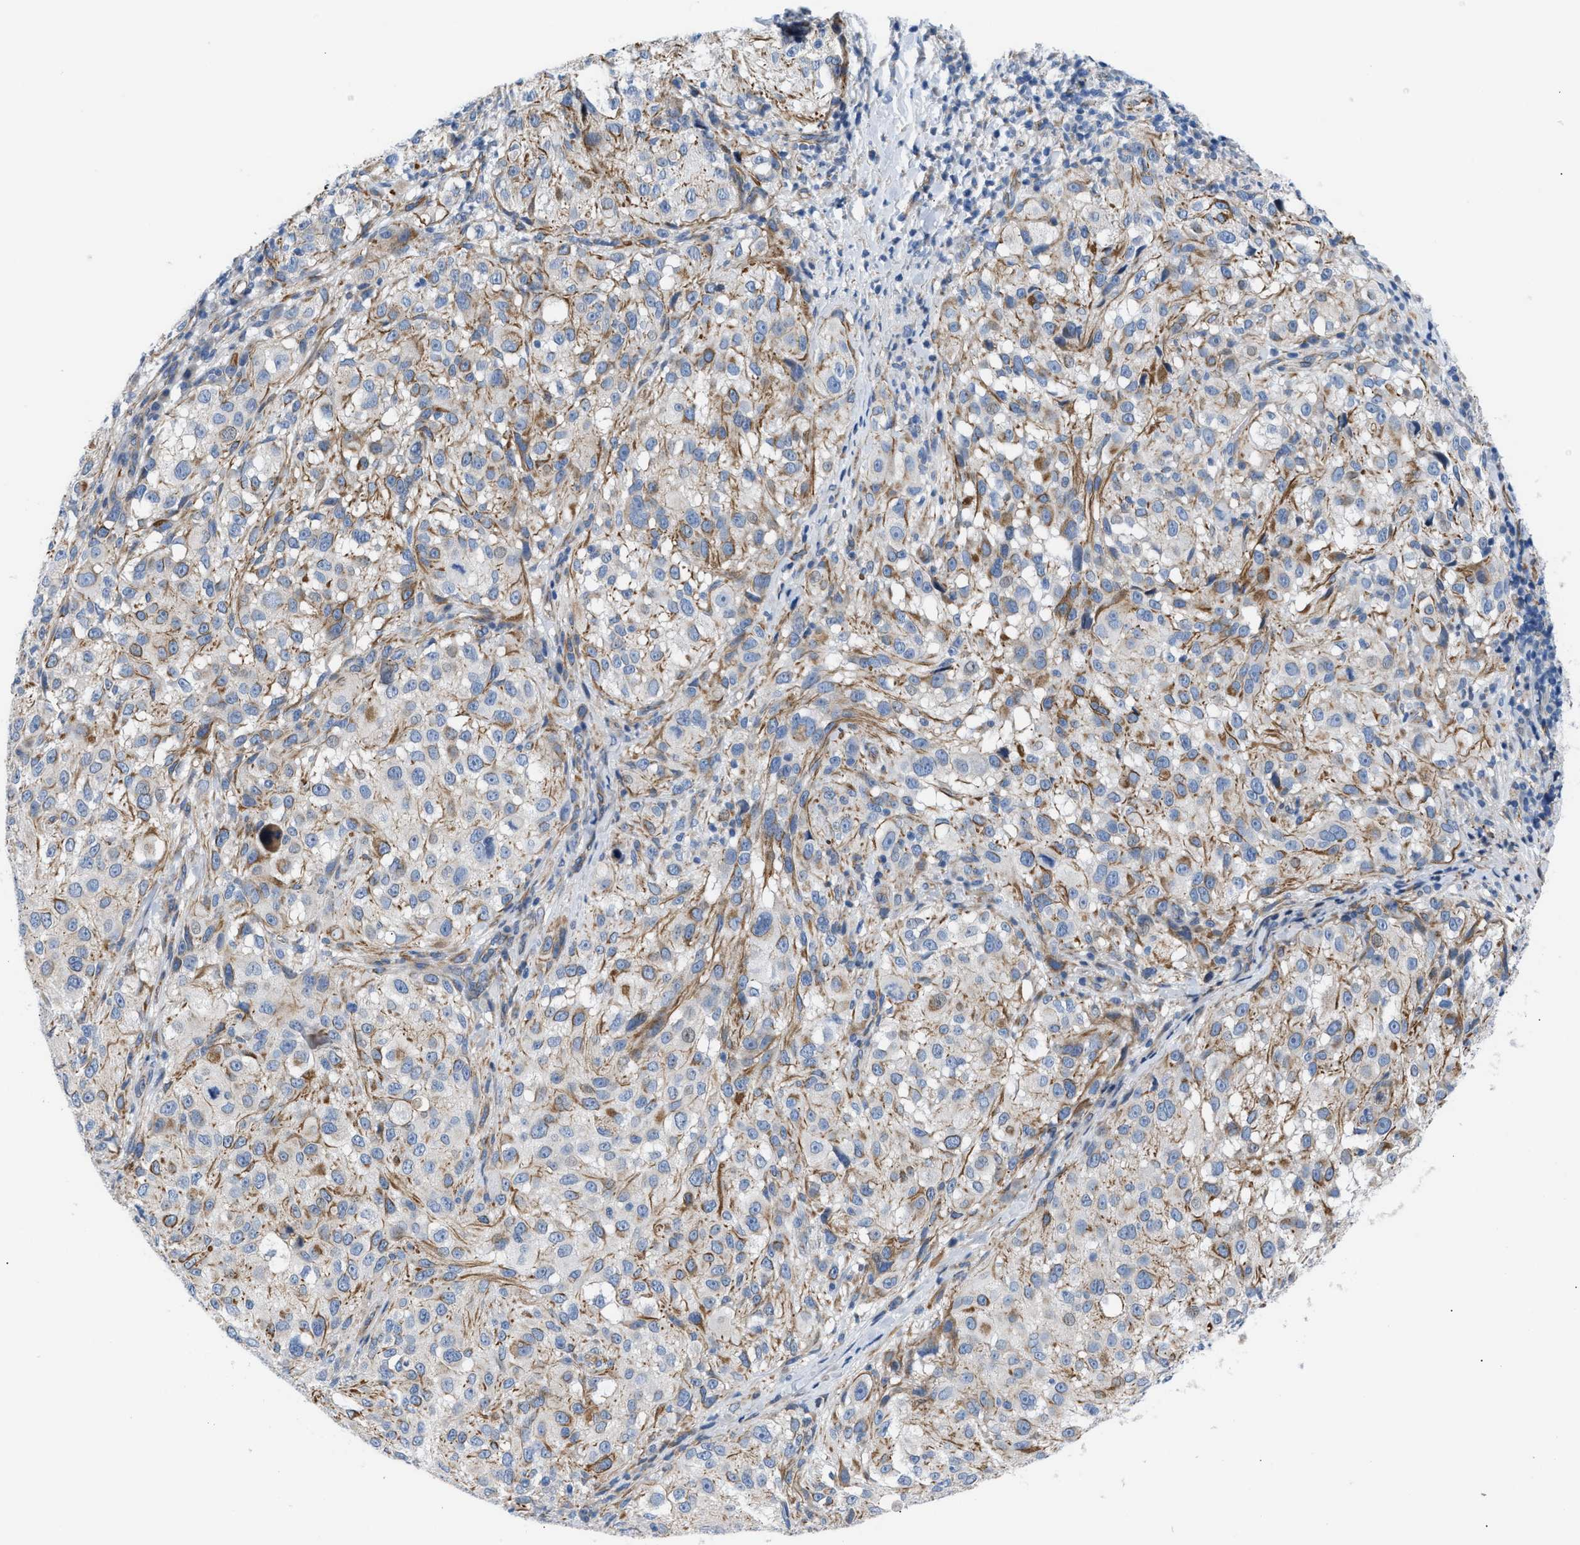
{"staining": {"intensity": "moderate", "quantity": "<25%", "location": "cytoplasmic/membranous"}, "tissue": "melanoma", "cell_type": "Tumor cells", "image_type": "cancer", "snomed": [{"axis": "morphology", "description": "Necrosis, NOS"}, {"axis": "morphology", "description": "Malignant melanoma, NOS"}, {"axis": "topography", "description": "Skin"}], "caption": "DAB immunohistochemical staining of human malignant melanoma exhibits moderate cytoplasmic/membranous protein staining in approximately <25% of tumor cells.", "gene": "TFPI", "patient": {"sex": "female", "age": 87}}